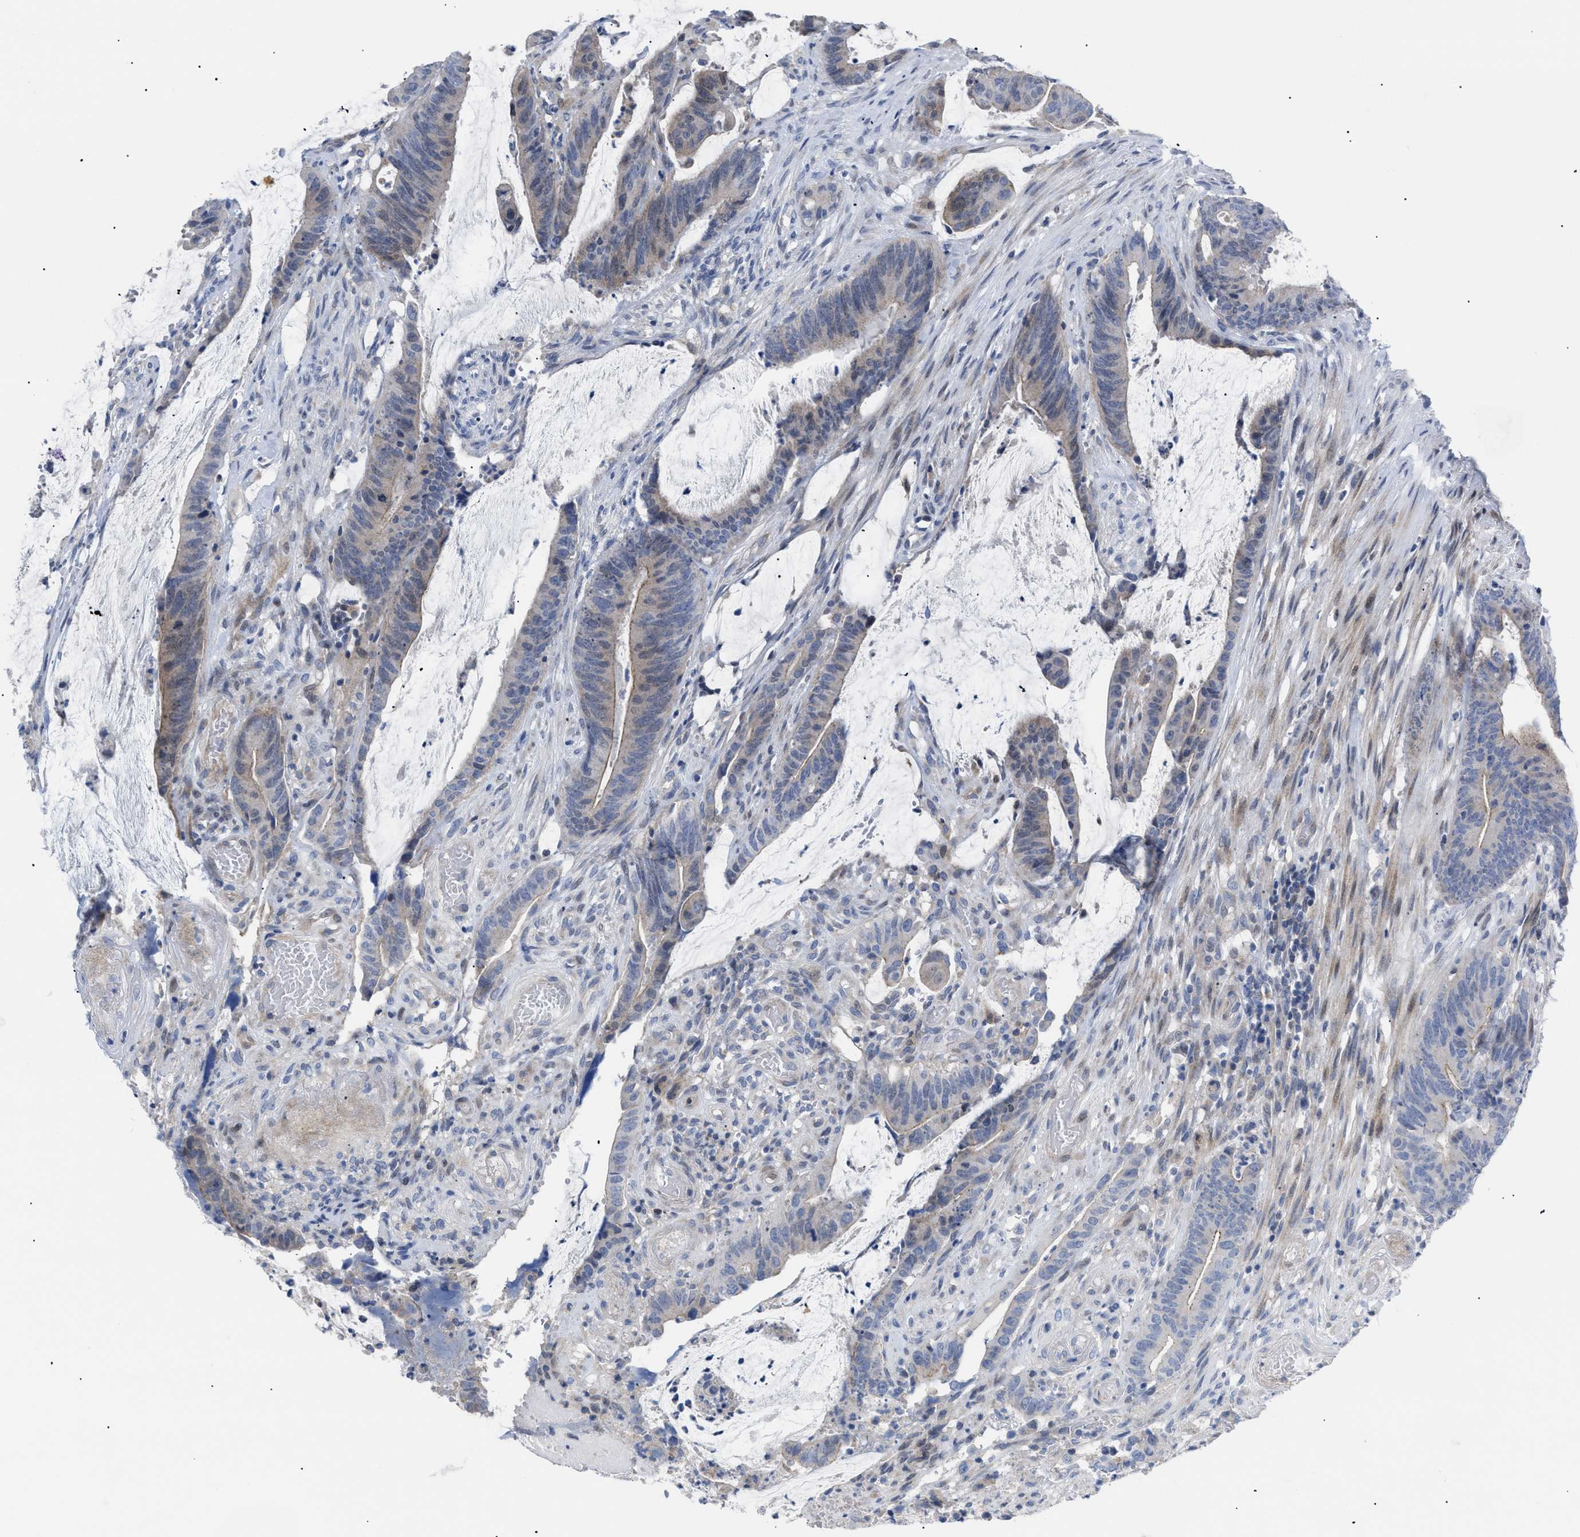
{"staining": {"intensity": "weak", "quantity": "25%-75%", "location": "cytoplasmic/membranous"}, "tissue": "colorectal cancer", "cell_type": "Tumor cells", "image_type": "cancer", "snomed": [{"axis": "morphology", "description": "Adenocarcinoma, NOS"}, {"axis": "topography", "description": "Rectum"}], "caption": "Colorectal adenocarcinoma tissue exhibits weak cytoplasmic/membranous expression in approximately 25%-75% of tumor cells The protein is stained brown, and the nuclei are stained in blue (DAB IHC with brightfield microscopy, high magnification).", "gene": "CAV3", "patient": {"sex": "female", "age": 66}}